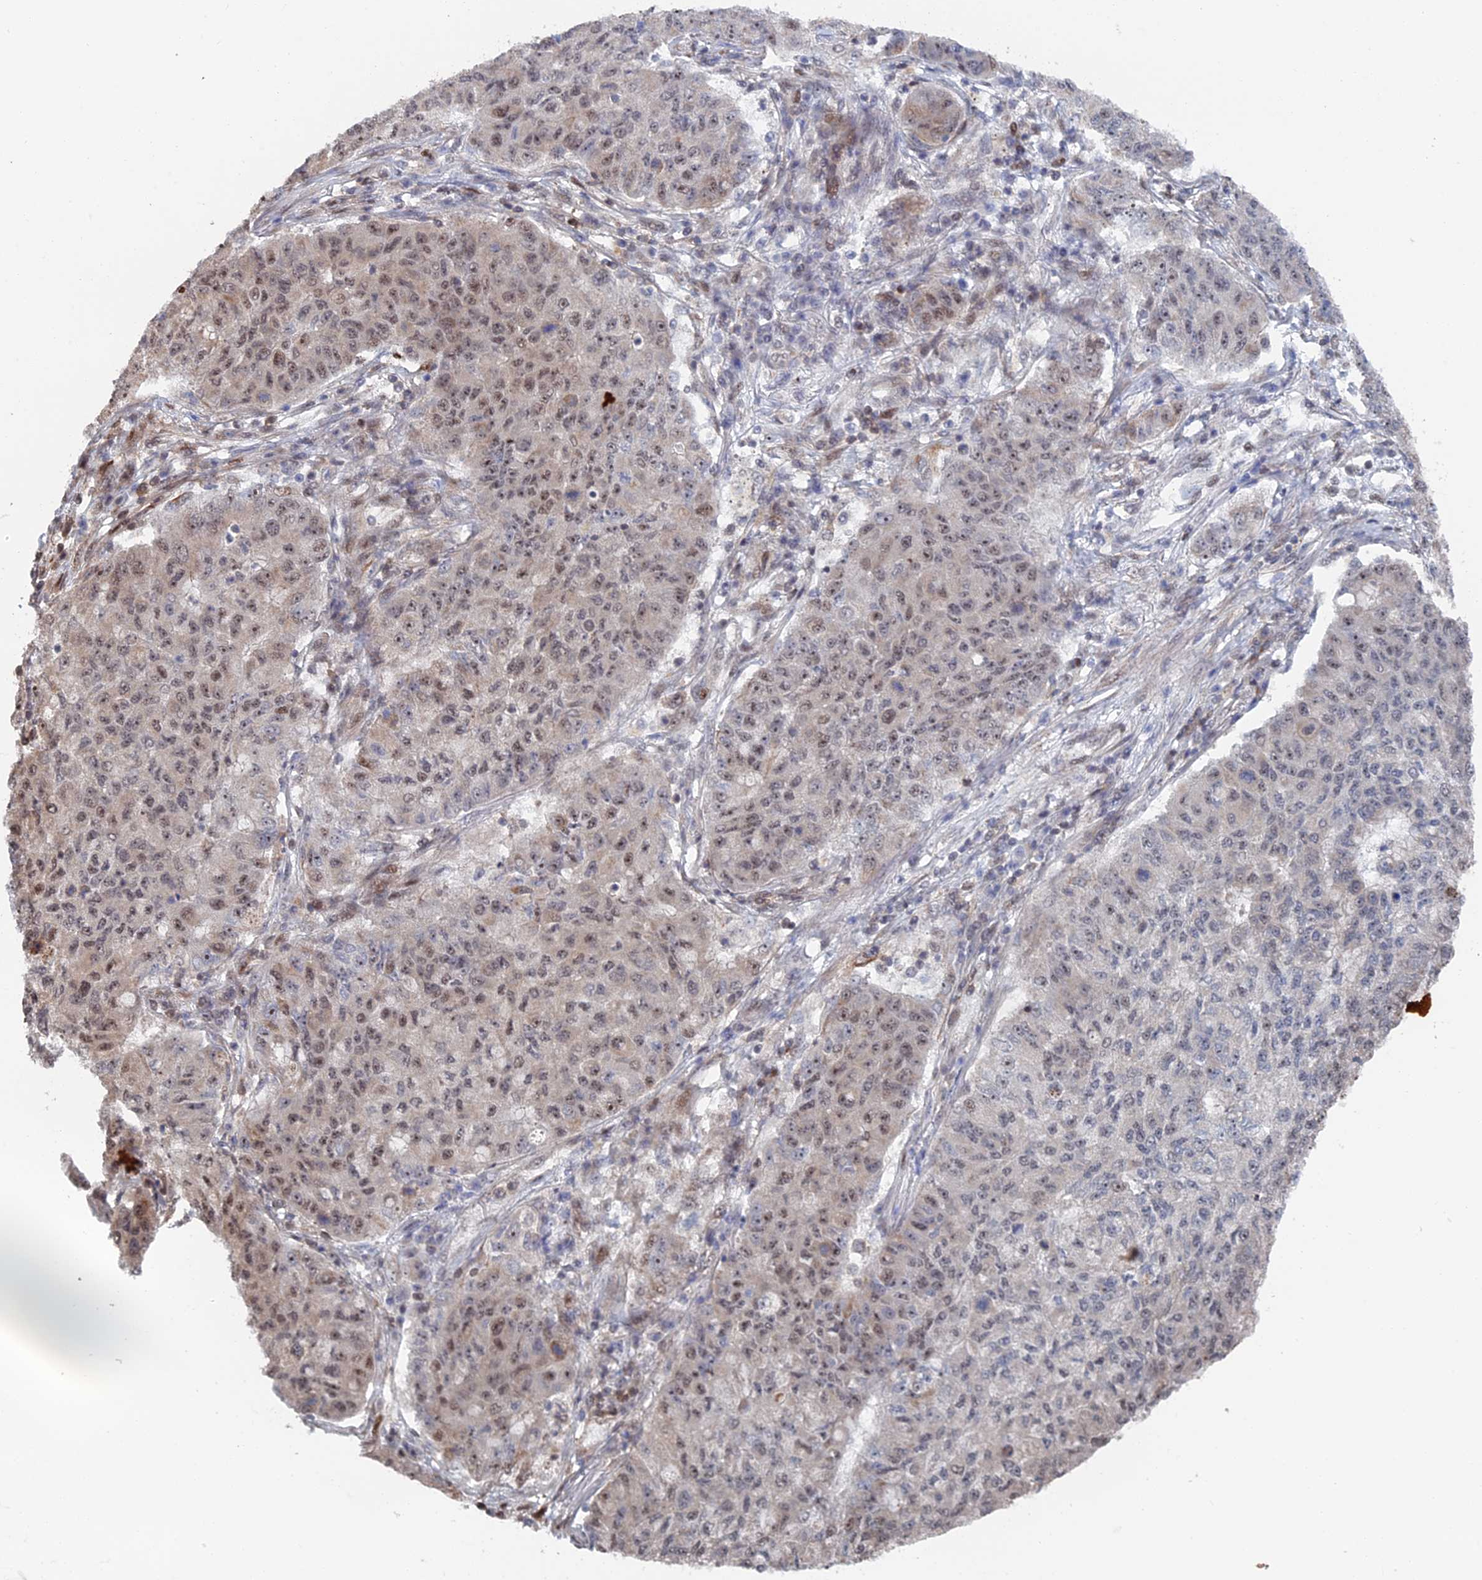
{"staining": {"intensity": "weak", "quantity": ">75%", "location": "nuclear"}, "tissue": "lung cancer", "cell_type": "Tumor cells", "image_type": "cancer", "snomed": [{"axis": "morphology", "description": "Squamous cell carcinoma, NOS"}, {"axis": "topography", "description": "Lung"}], "caption": "An IHC image of neoplastic tissue is shown. Protein staining in brown highlights weak nuclear positivity in lung cancer within tumor cells.", "gene": "IL7", "patient": {"sex": "male", "age": 74}}